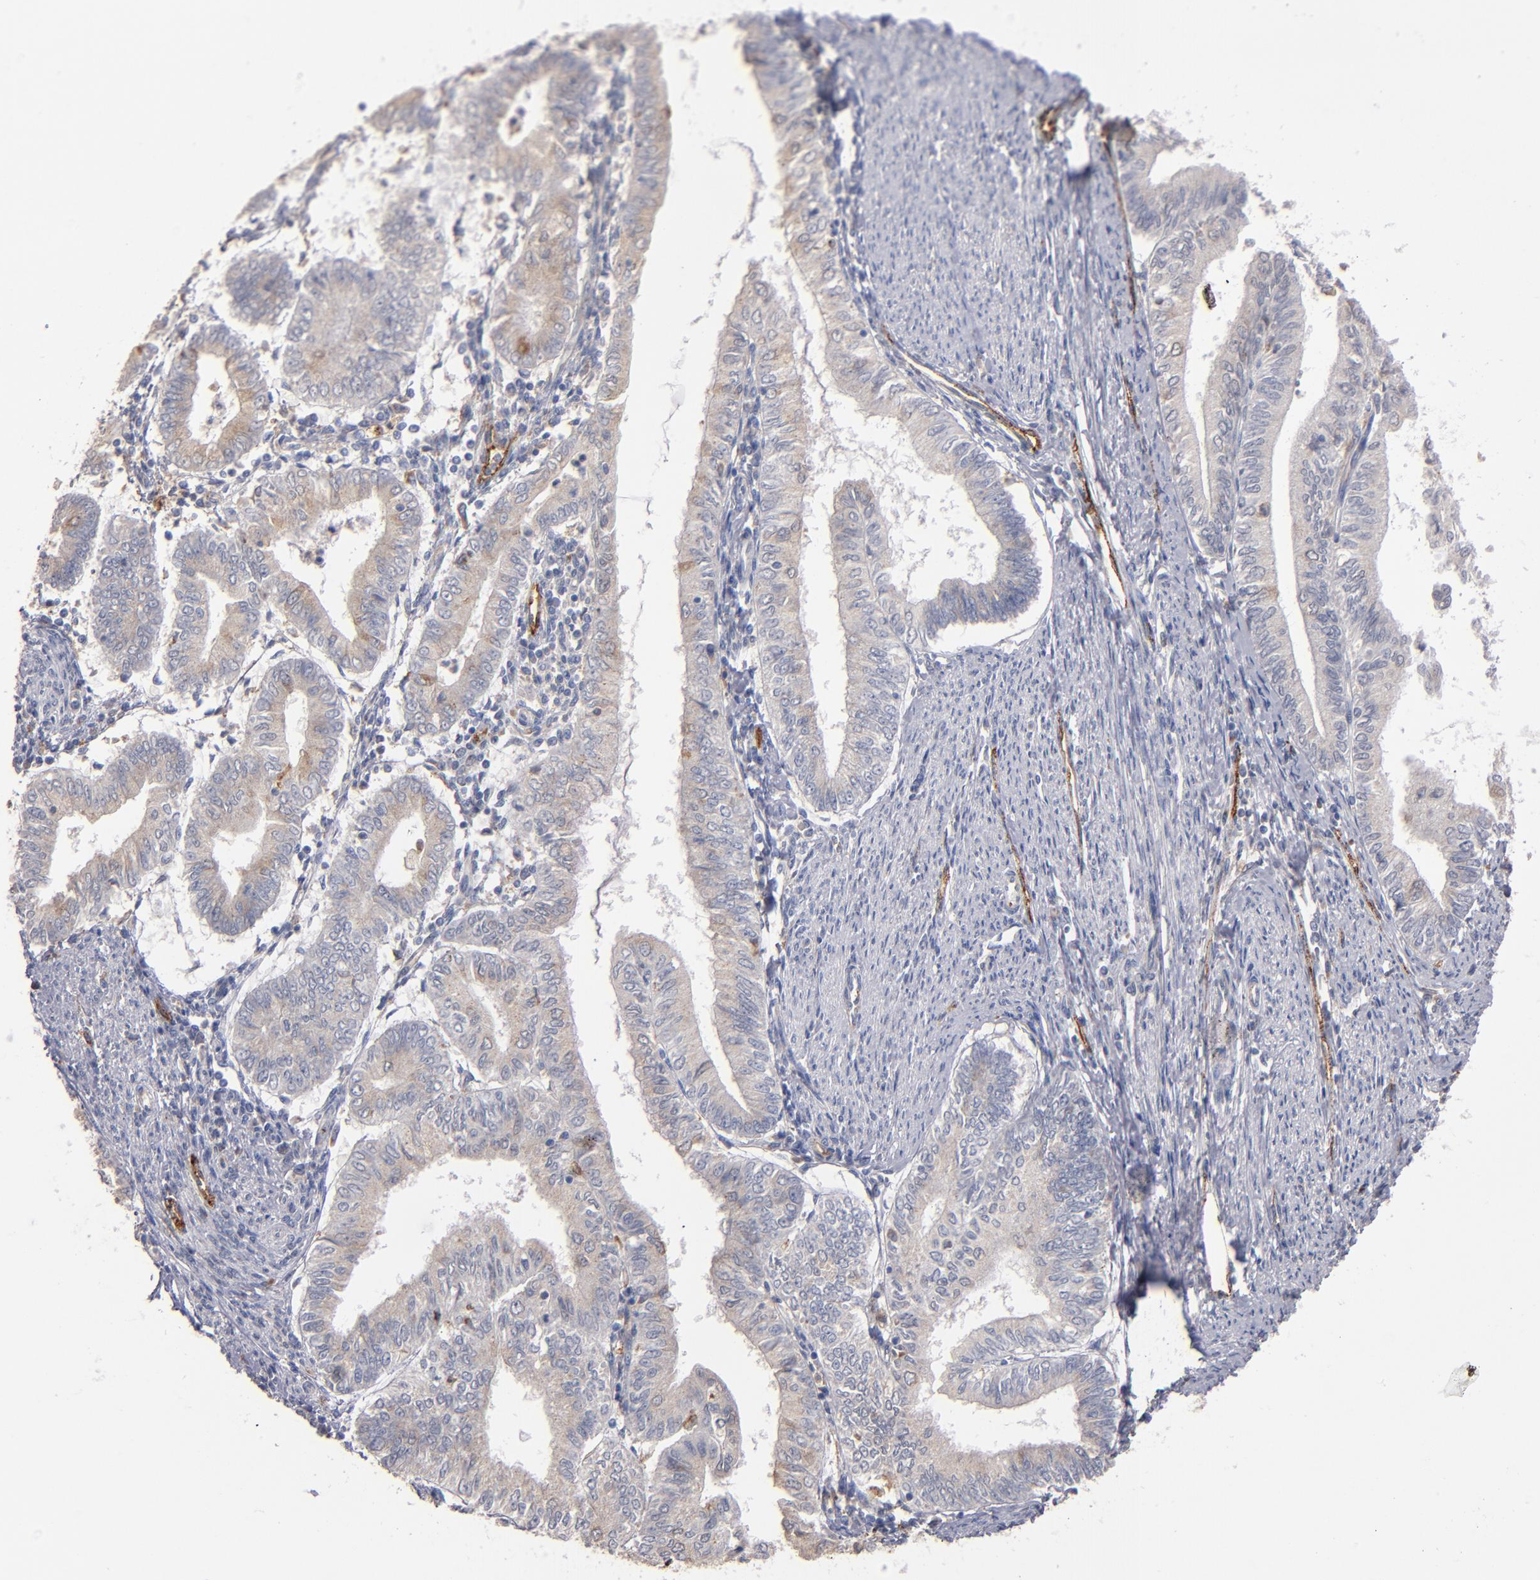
{"staining": {"intensity": "weak", "quantity": "25%-75%", "location": "cytoplasmic/membranous"}, "tissue": "endometrial cancer", "cell_type": "Tumor cells", "image_type": "cancer", "snomed": [{"axis": "morphology", "description": "Adenocarcinoma, NOS"}, {"axis": "topography", "description": "Endometrium"}], "caption": "High-magnification brightfield microscopy of adenocarcinoma (endometrial) stained with DAB (3,3'-diaminobenzidine) (brown) and counterstained with hematoxylin (blue). tumor cells exhibit weak cytoplasmic/membranous positivity is identified in approximately25%-75% of cells.", "gene": "SELP", "patient": {"sex": "female", "age": 66}}